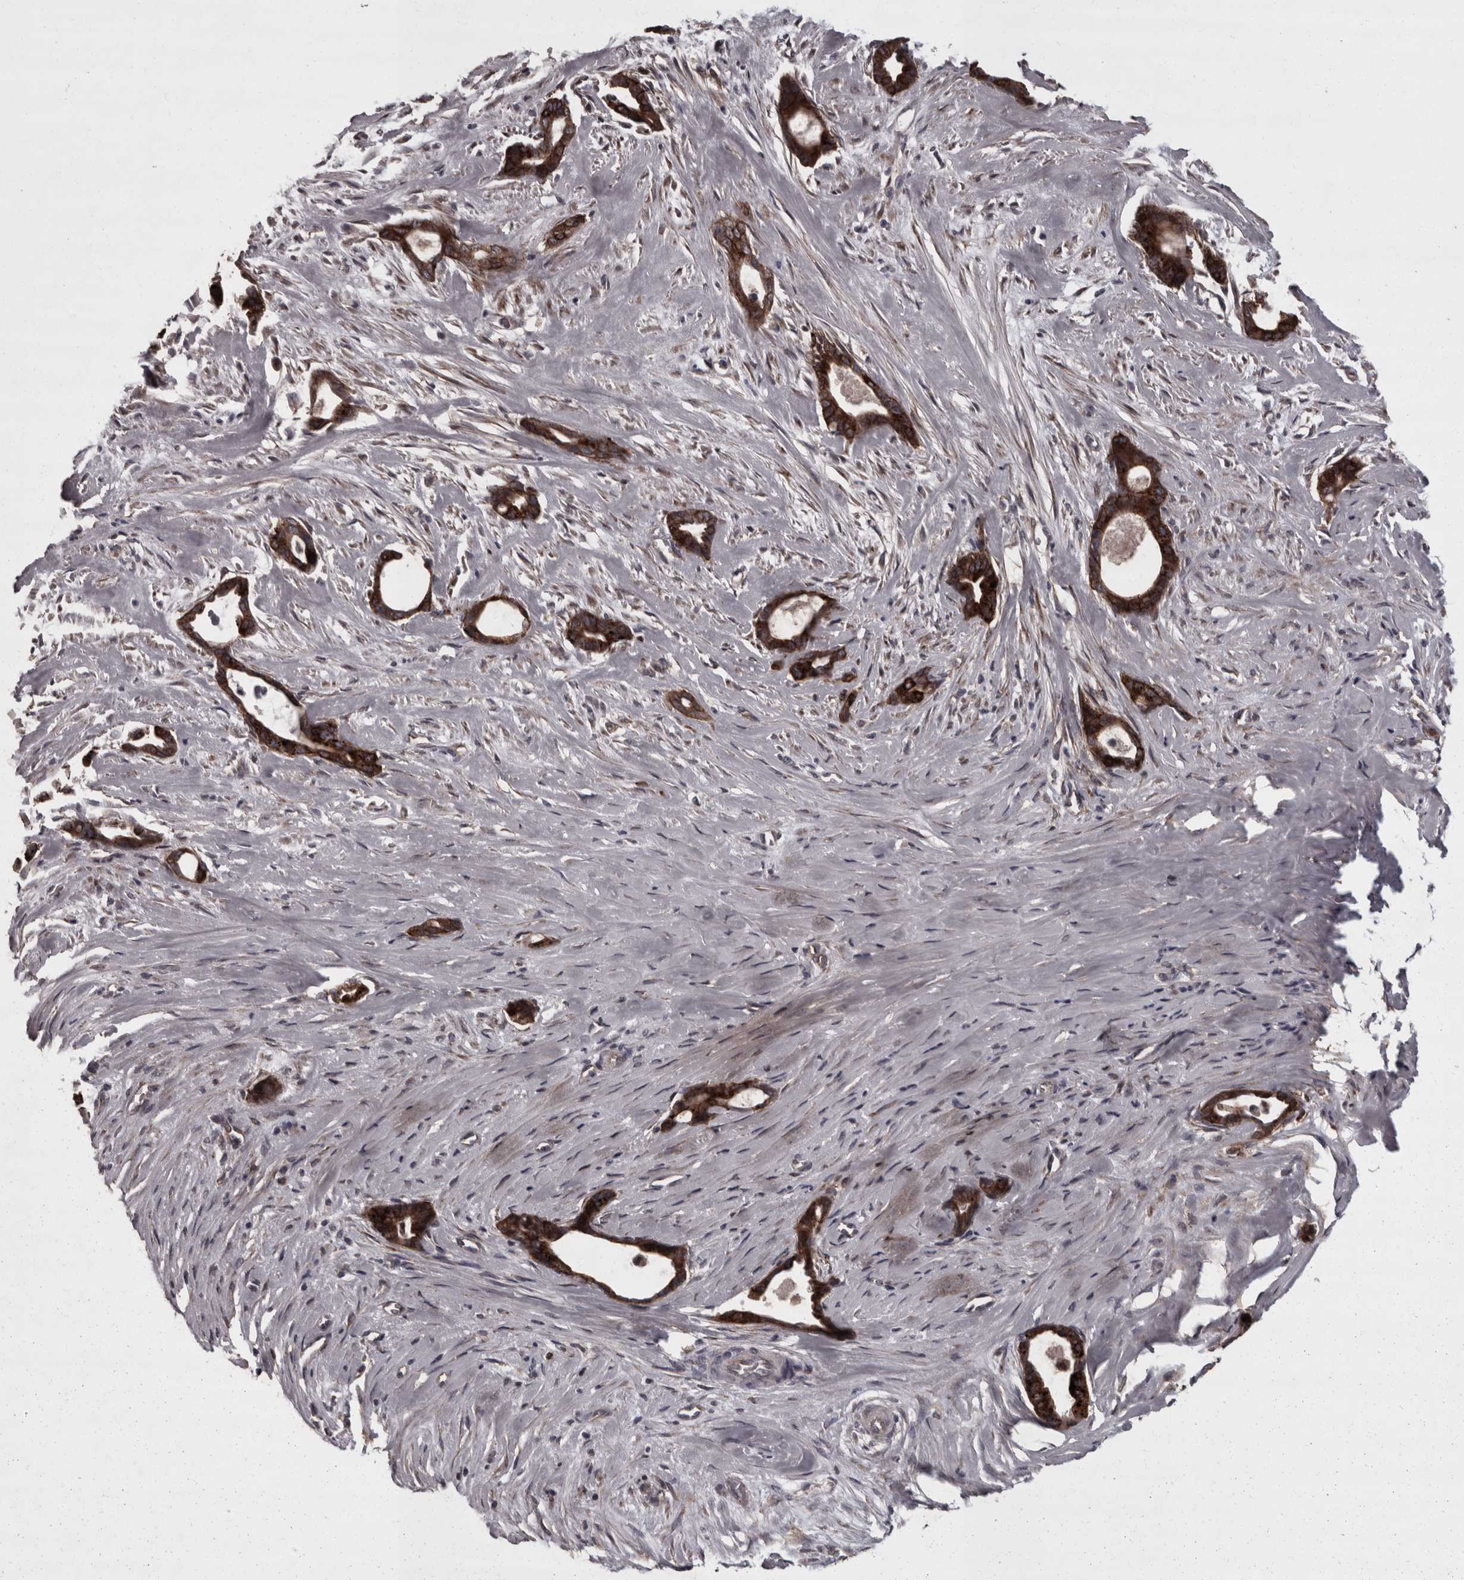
{"staining": {"intensity": "strong", "quantity": ">75%", "location": "cytoplasmic/membranous"}, "tissue": "liver cancer", "cell_type": "Tumor cells", "image_type": "cancer", "snomed": [{"axis": "morphology", "description": "Cholangiocarcinoma"}, {"axis": "topography", "description": "Liver"}], "caption": "Human liver cancer stained with a brown dye demonstrates strong cytoplasmic/membranous positive staining in about >75% of tumor cells.", "gene": "PCDH17", "patient": {"sex": "female", "age": 55}}